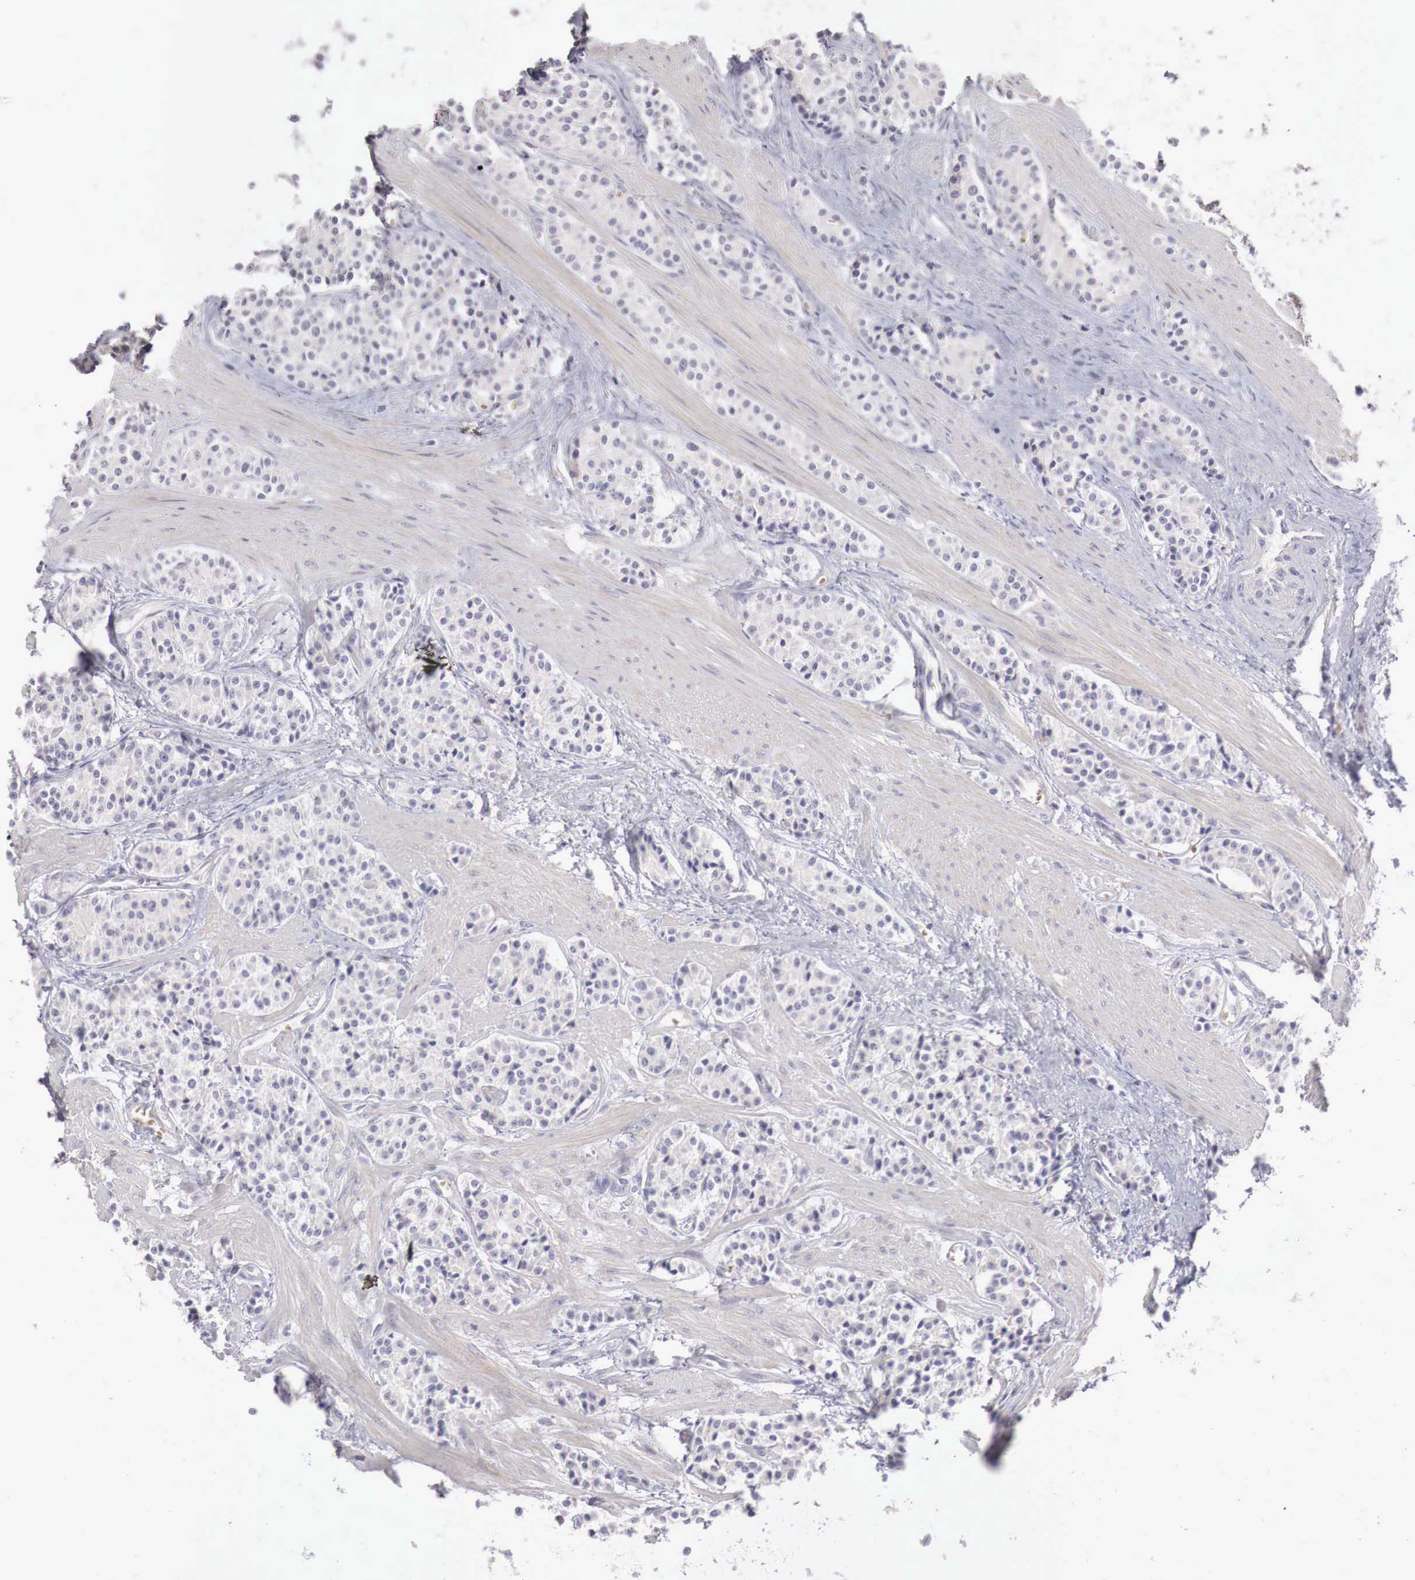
{"staining": {"intensity": "negative", "quantity": "none", "location": "none"}, "tissue": "carcinoid", "cell_type": "Tumor cells", "image_type": "cancer", "snomed": [{"axis": "morphology", "description": "Carcinoid, malignant, NOS"}, {"axis": "topography", "description": "Stomach"}], "caption": "Carcinoid was stained to show a protein in brown. There is no significant staining in tumor cells.", "gene": "GATA1", "patient": {"sex": "female", "age": 76}}